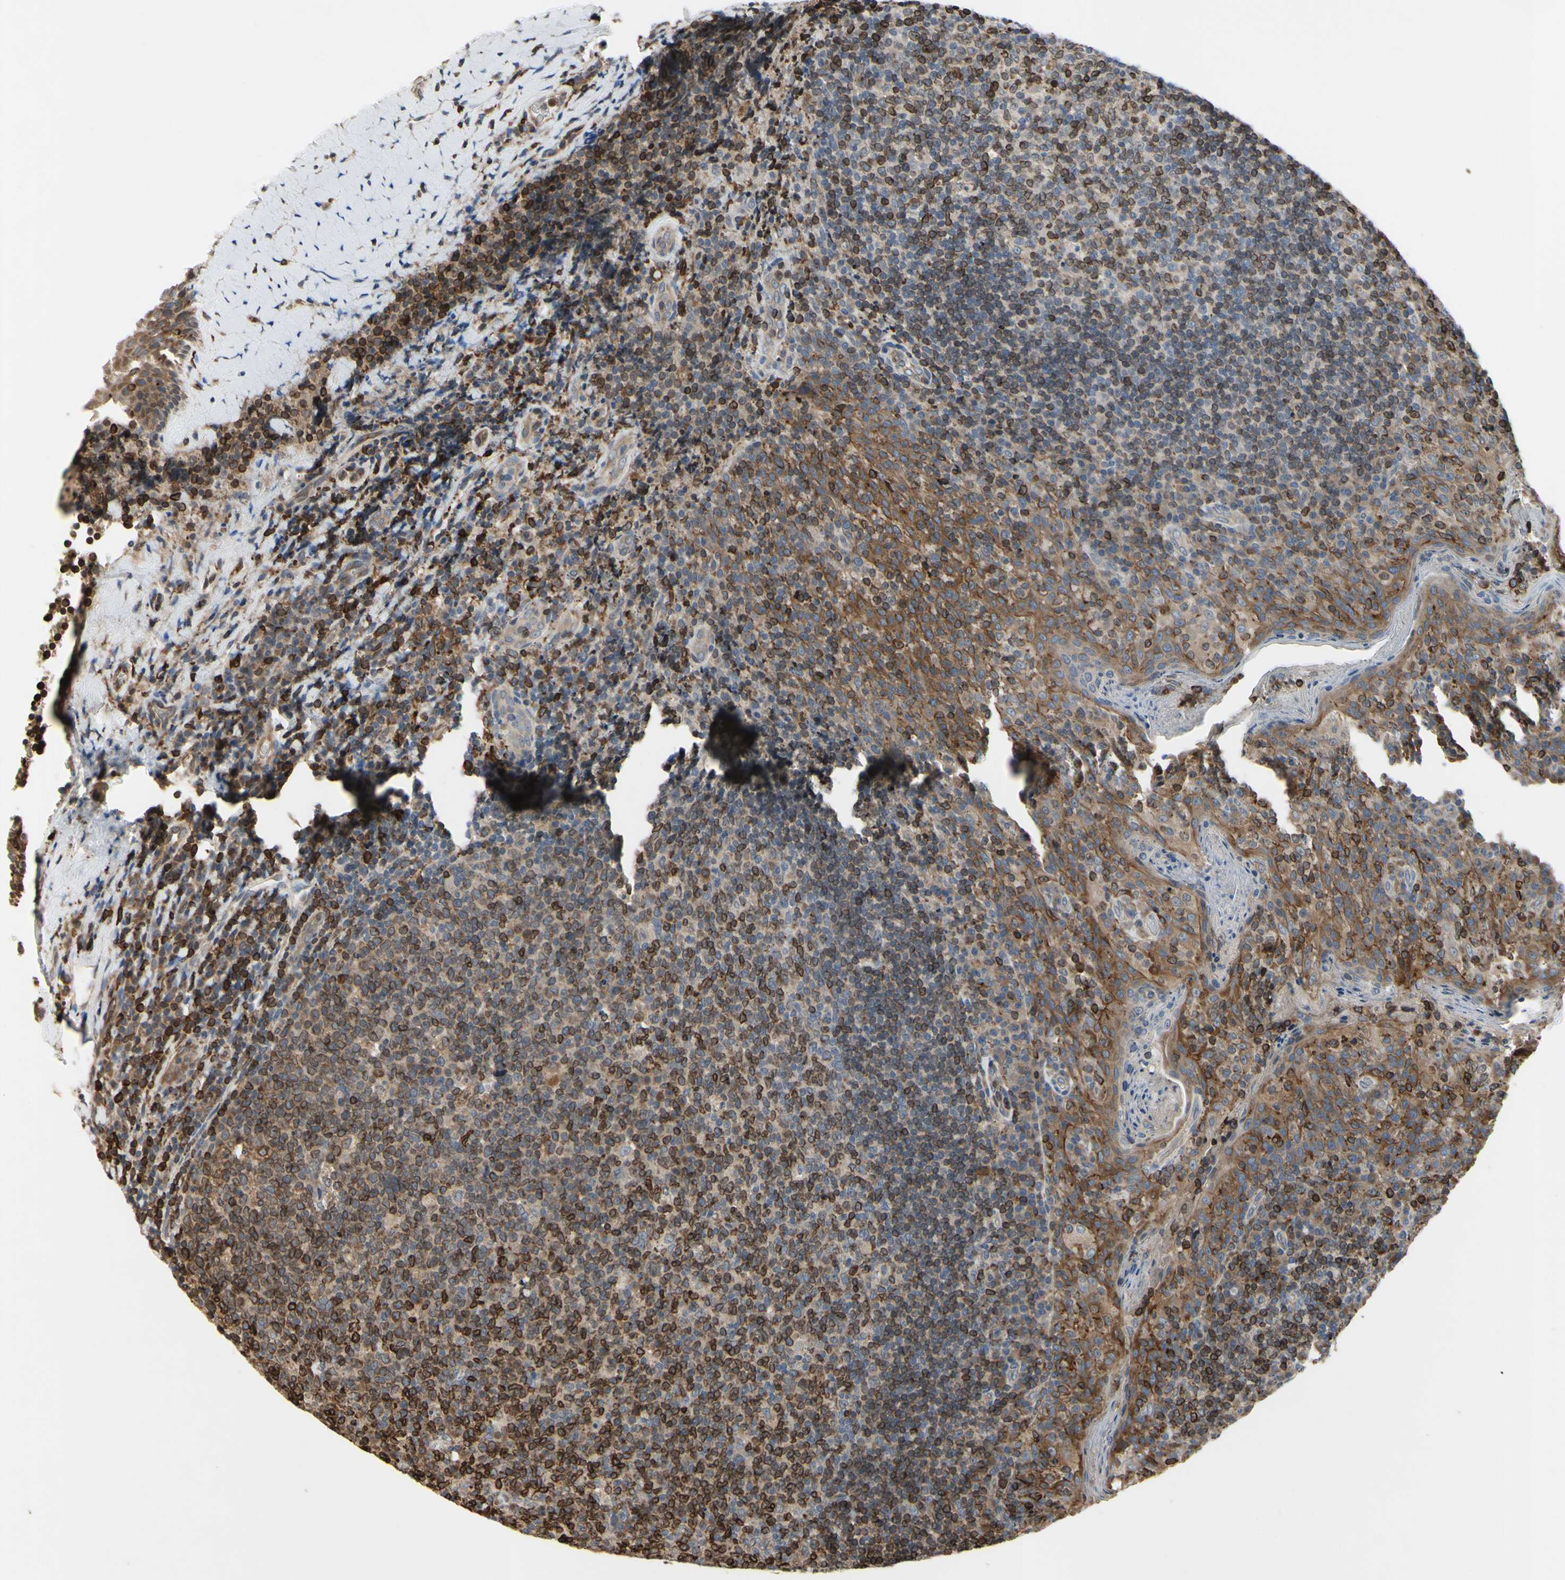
{"staining": {"intensity": "moderate", "quantity": "25%-75%", "location": "cytoplasmic/membranous"}, "tissue": "tonsil", "cell_type": "Germinal center cells", "image_type": "normal", "snomed": [{"axis": "morphology", "description": "Normal tissue, NOS"}, {"axis": "topography", "description": "Tonsil"}], "caption": "There is medium levels of moderate cytoplasmic/membranous staining in germinal center cells of normal tonsil, as demonstrated by immunohistochemical staining (brown color).", "gene": "PLXNA2", "patient": {"sex": "male", "age": 17}}